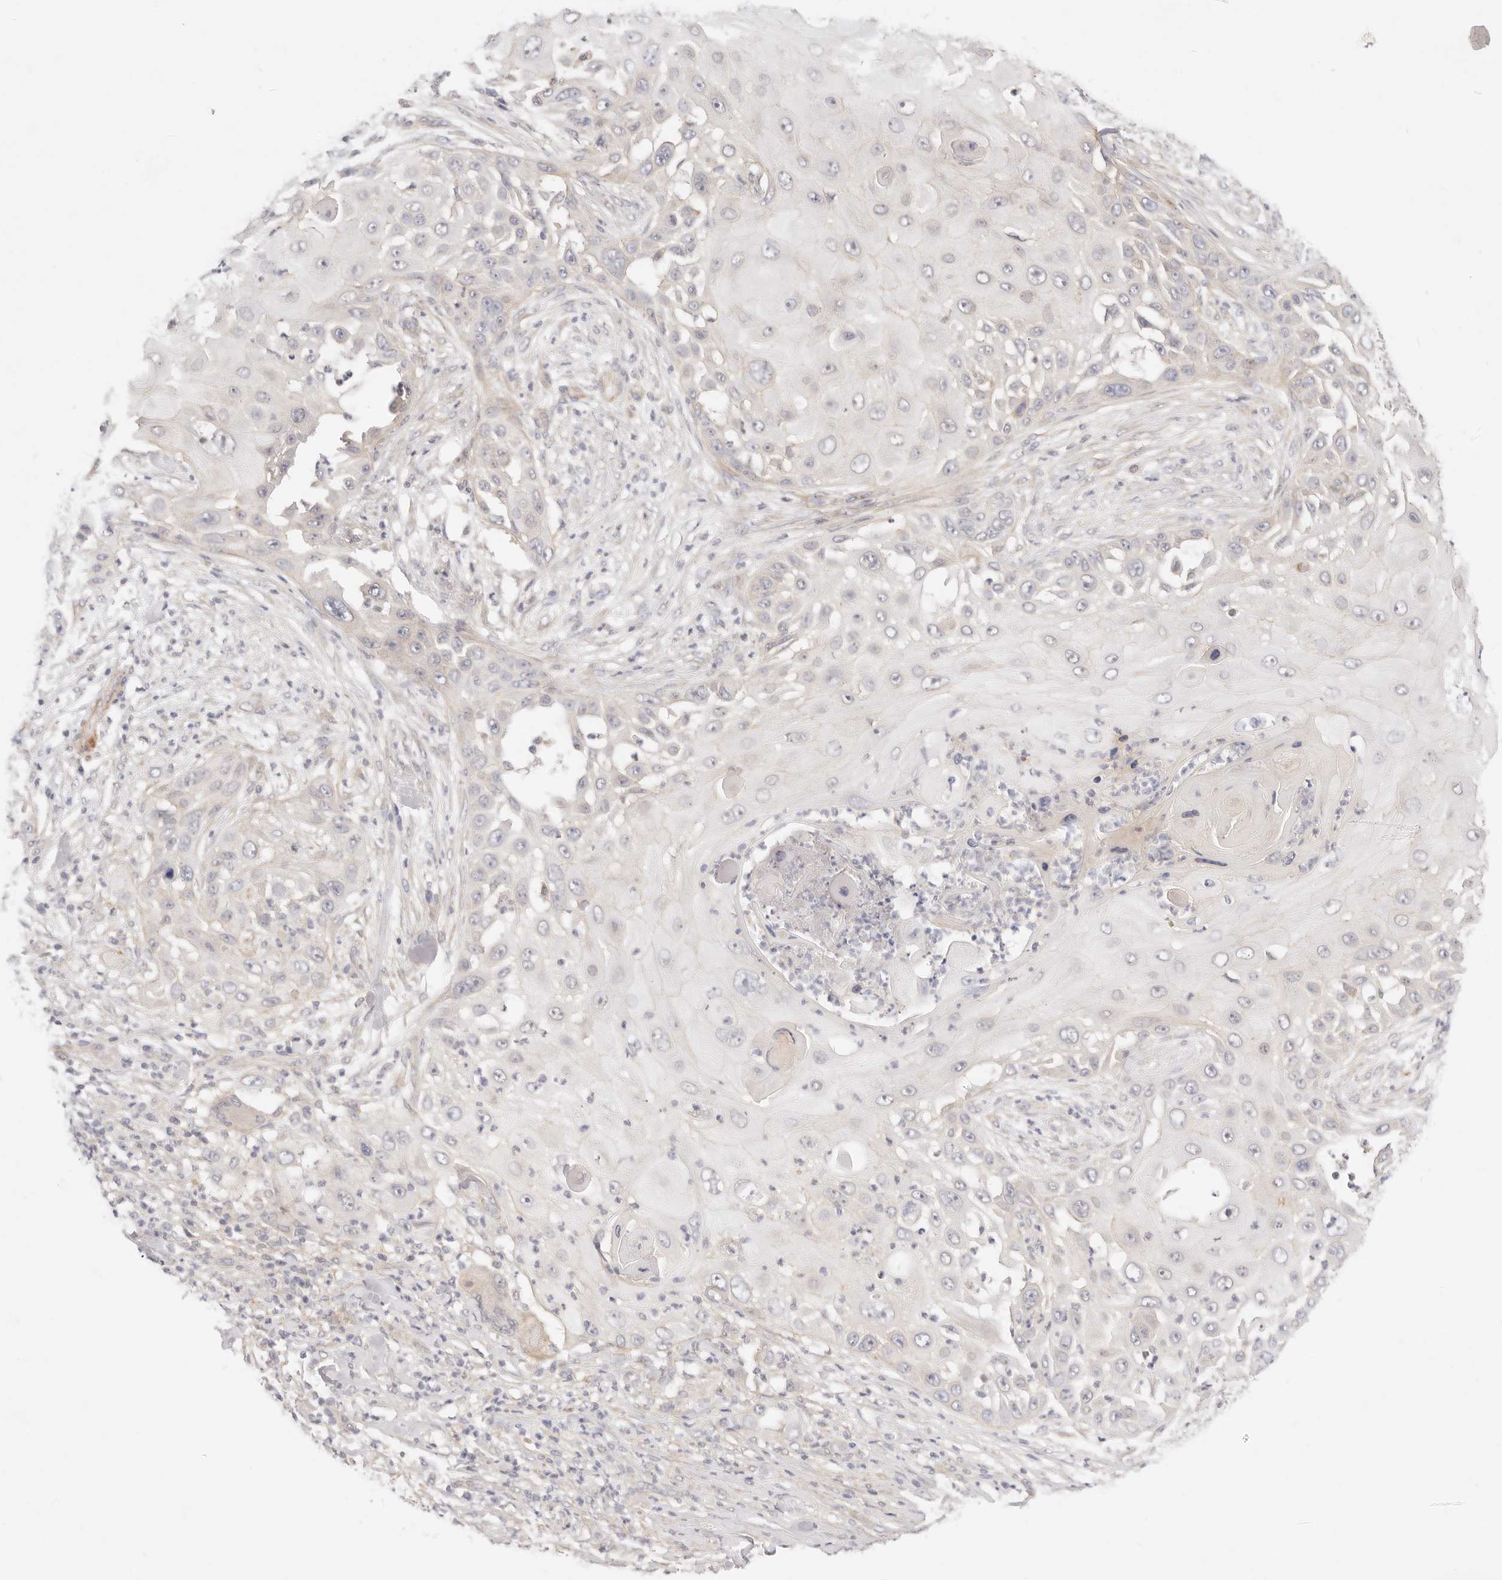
{"staining": {"intensity": "negative", "quantity": "none", "location": "none"}, "tissue": "skin cancer", "cell_type": "Tumor cells", "image_type": "cancer", "snomed": [{"axis": "morphology", "description": "Squamous cell carcinoma, NOS"}, {"axis": "topography", "description": "Skin"}], "caption": "Immunohistochemistry micrograph of neoplastic tissue: skin cancer (squamous cell carcinoma) stained with DAB (3,3'-diaminobenzidine) reveals no significant protein staining in tumor cells.", "gene": "UBXN10", "patient": {"sex": "female", "age": 44}}